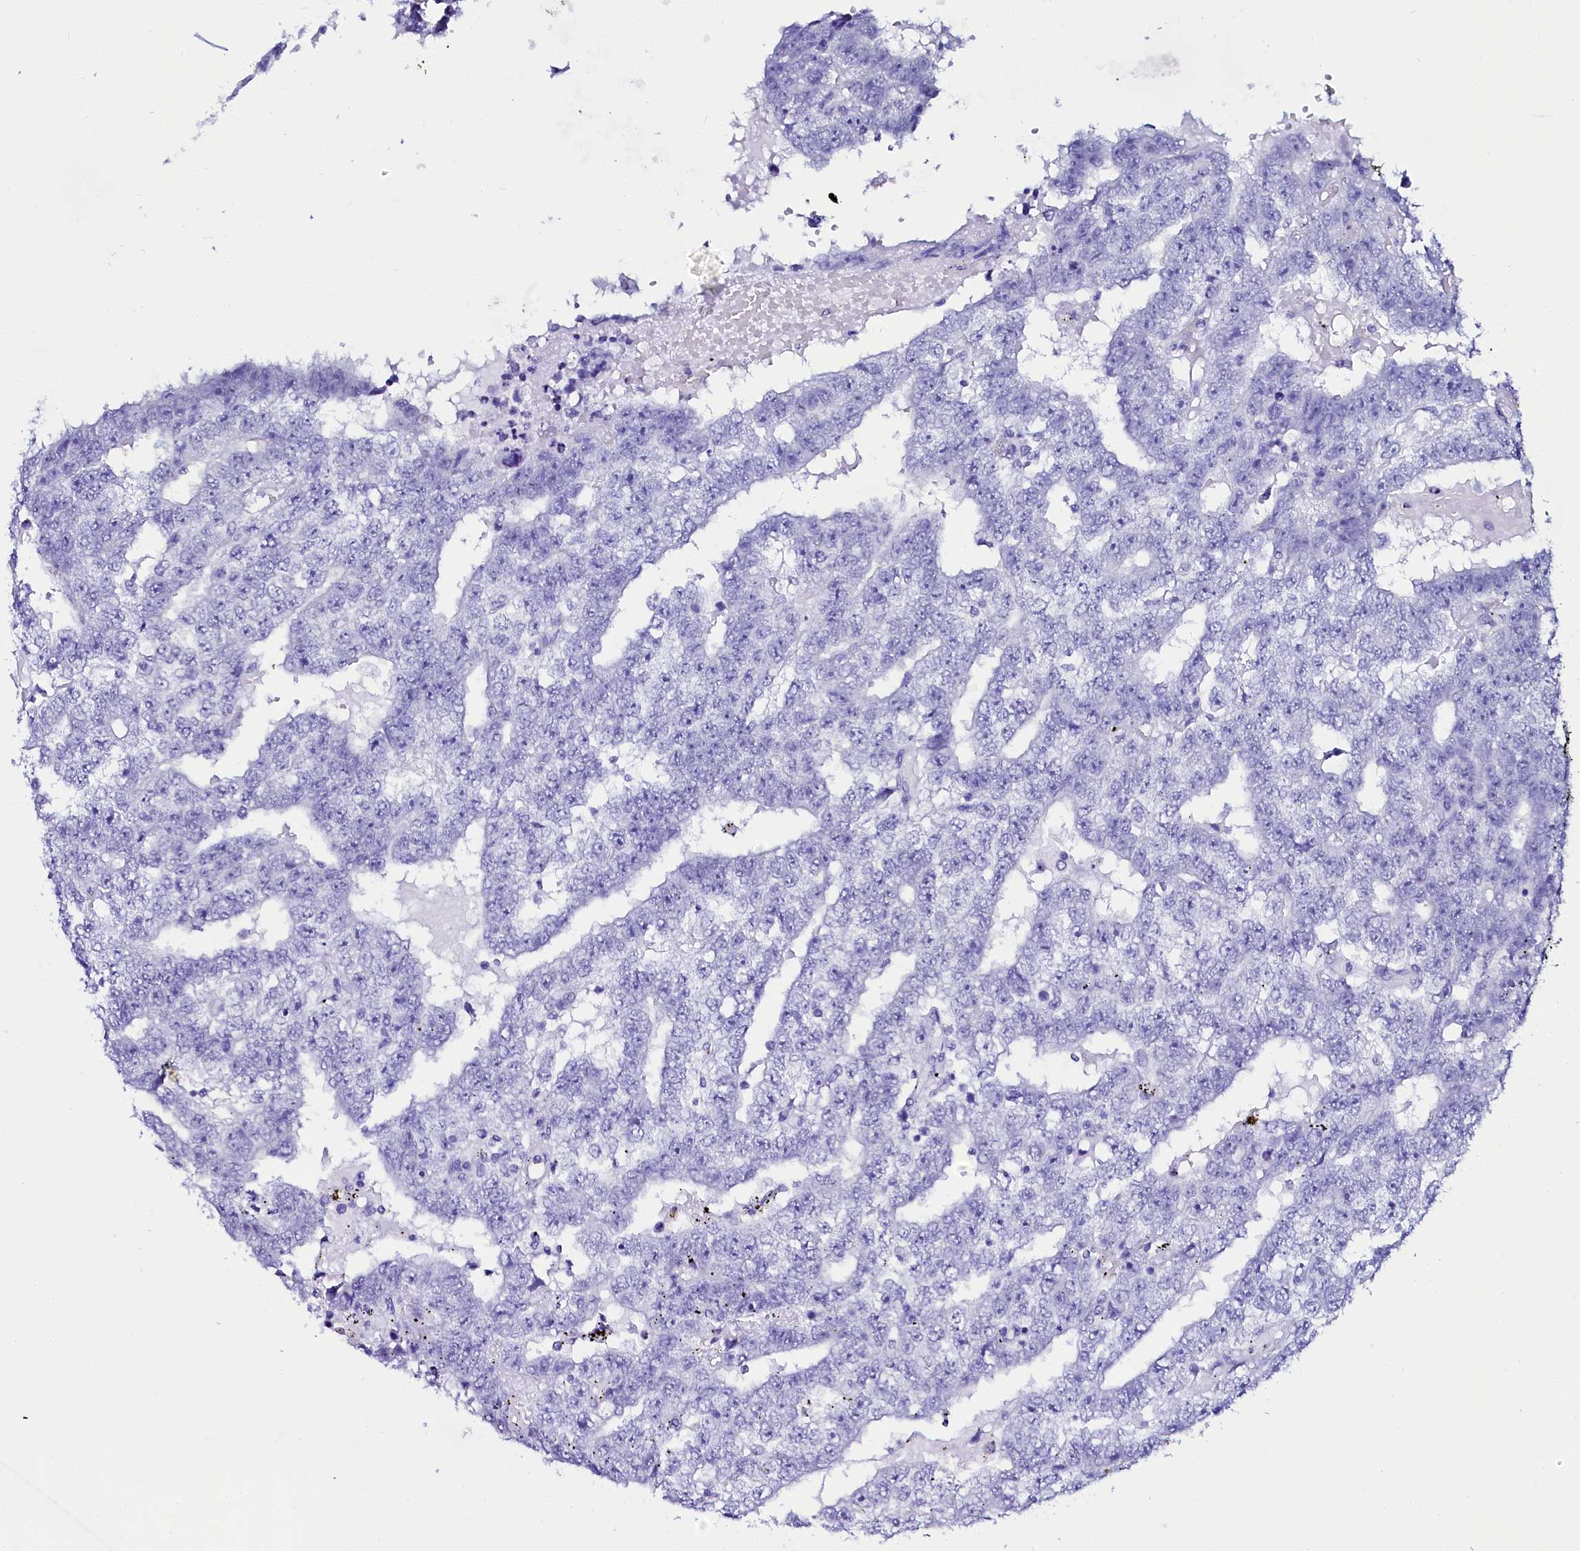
{"staining": {"intensity": "negative", "quantity": "none", "location": "none"}, "tissue": "testis cancer", "cell_type": "Tumor cells", "image_type": "cancer", "snomed": [{"axis": "morphology", "description": "Carcinoma, Embryonal, NOS"}, {"axis": "topography", "description": "Testis"}], "caption": "High magnification brightfield microscopy of testis cancer stained with DAB (brown) and counterstained with hematoxylin (blue): tumor cells show no significant staining. The staining is performed using DAB (3,3'-diaminobenzidine) brown chromogen with nuclei counter-stained in using hematoxylin.", "gene": "SORD", "patient": {"sex": "male", "age": 25}}